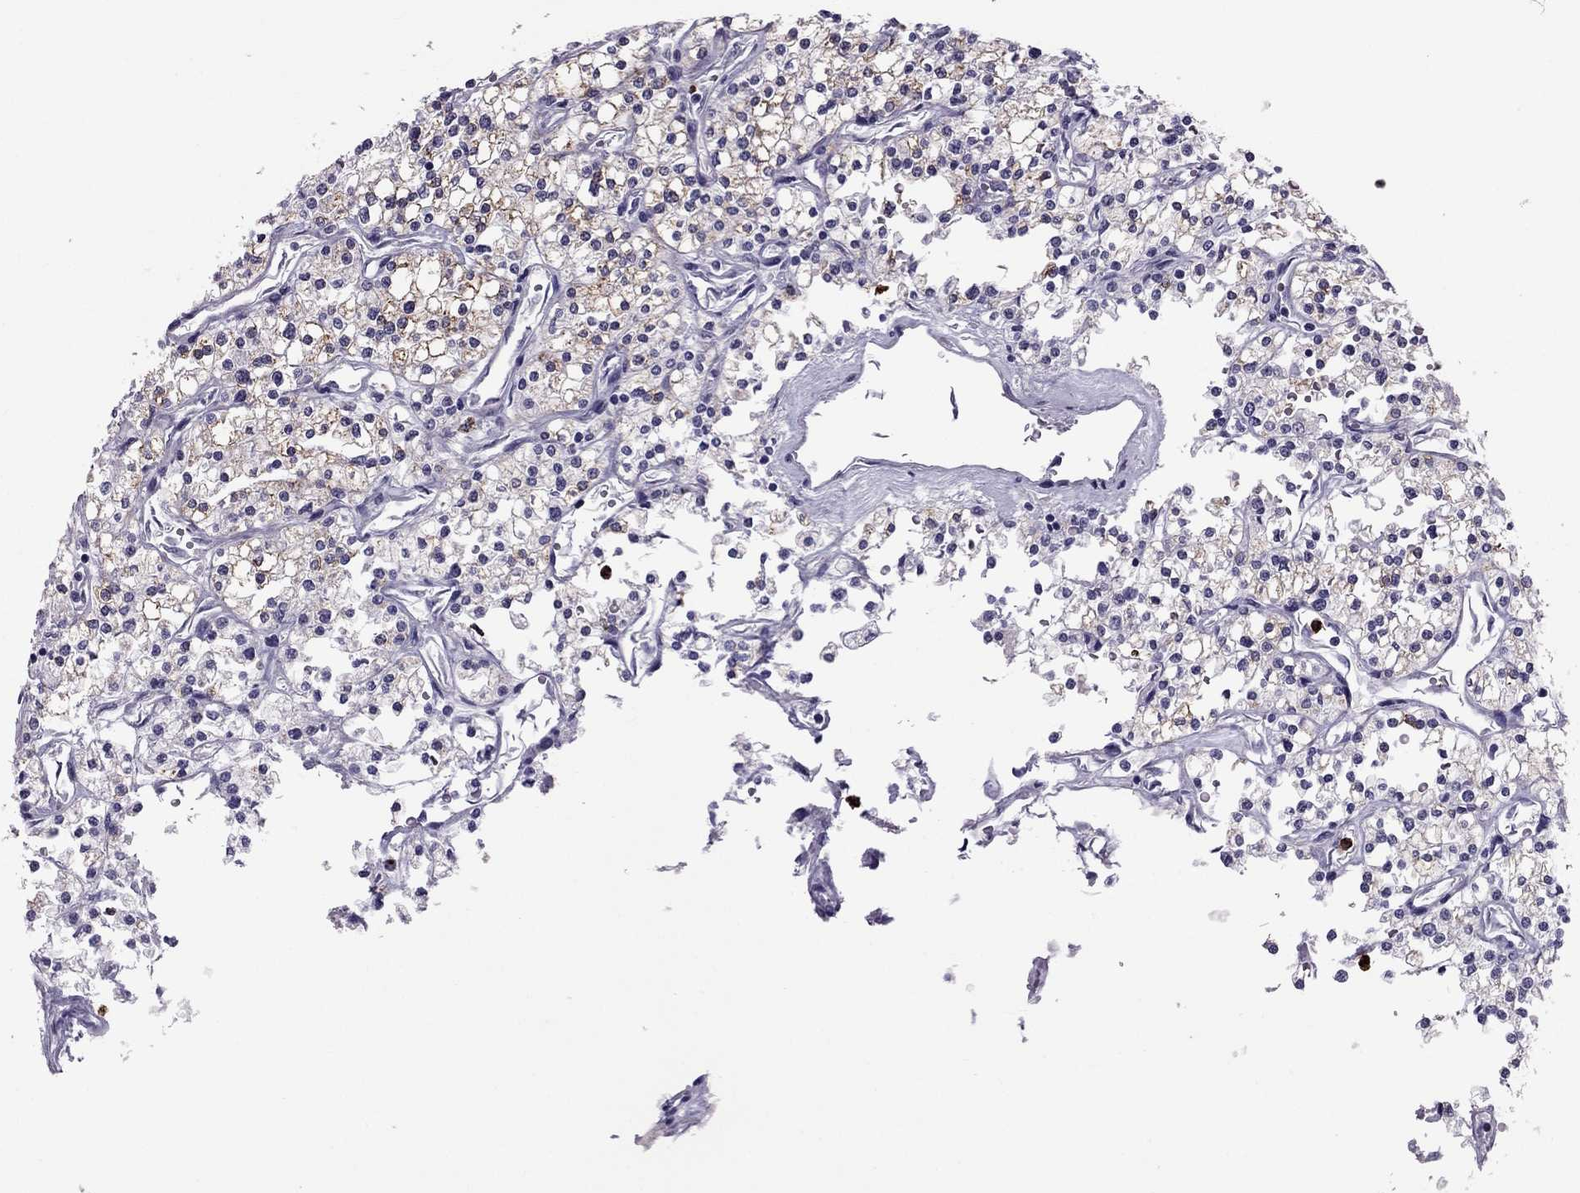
{"staining": {"intensity": "weak", "quantity": "25%-75%", "location": "cytoplasmic/membranous"}, "tissue": "renal cancer", "cell_type": "Tumor cells", "image_type": "cancer", "snomed": [{"axis": "morphology", "description": "Adenocarcinoma, NOS"}, {"axis": "topography", "description": "Kidney"}], "caption": "The micrograph exhibits a brown stain indicating the presence of a protein in the cytoplasmic/membranous of tumor cells in renal cancer.", "gene": "CCL27", "patient": {"sex": "male", "age": 80}}